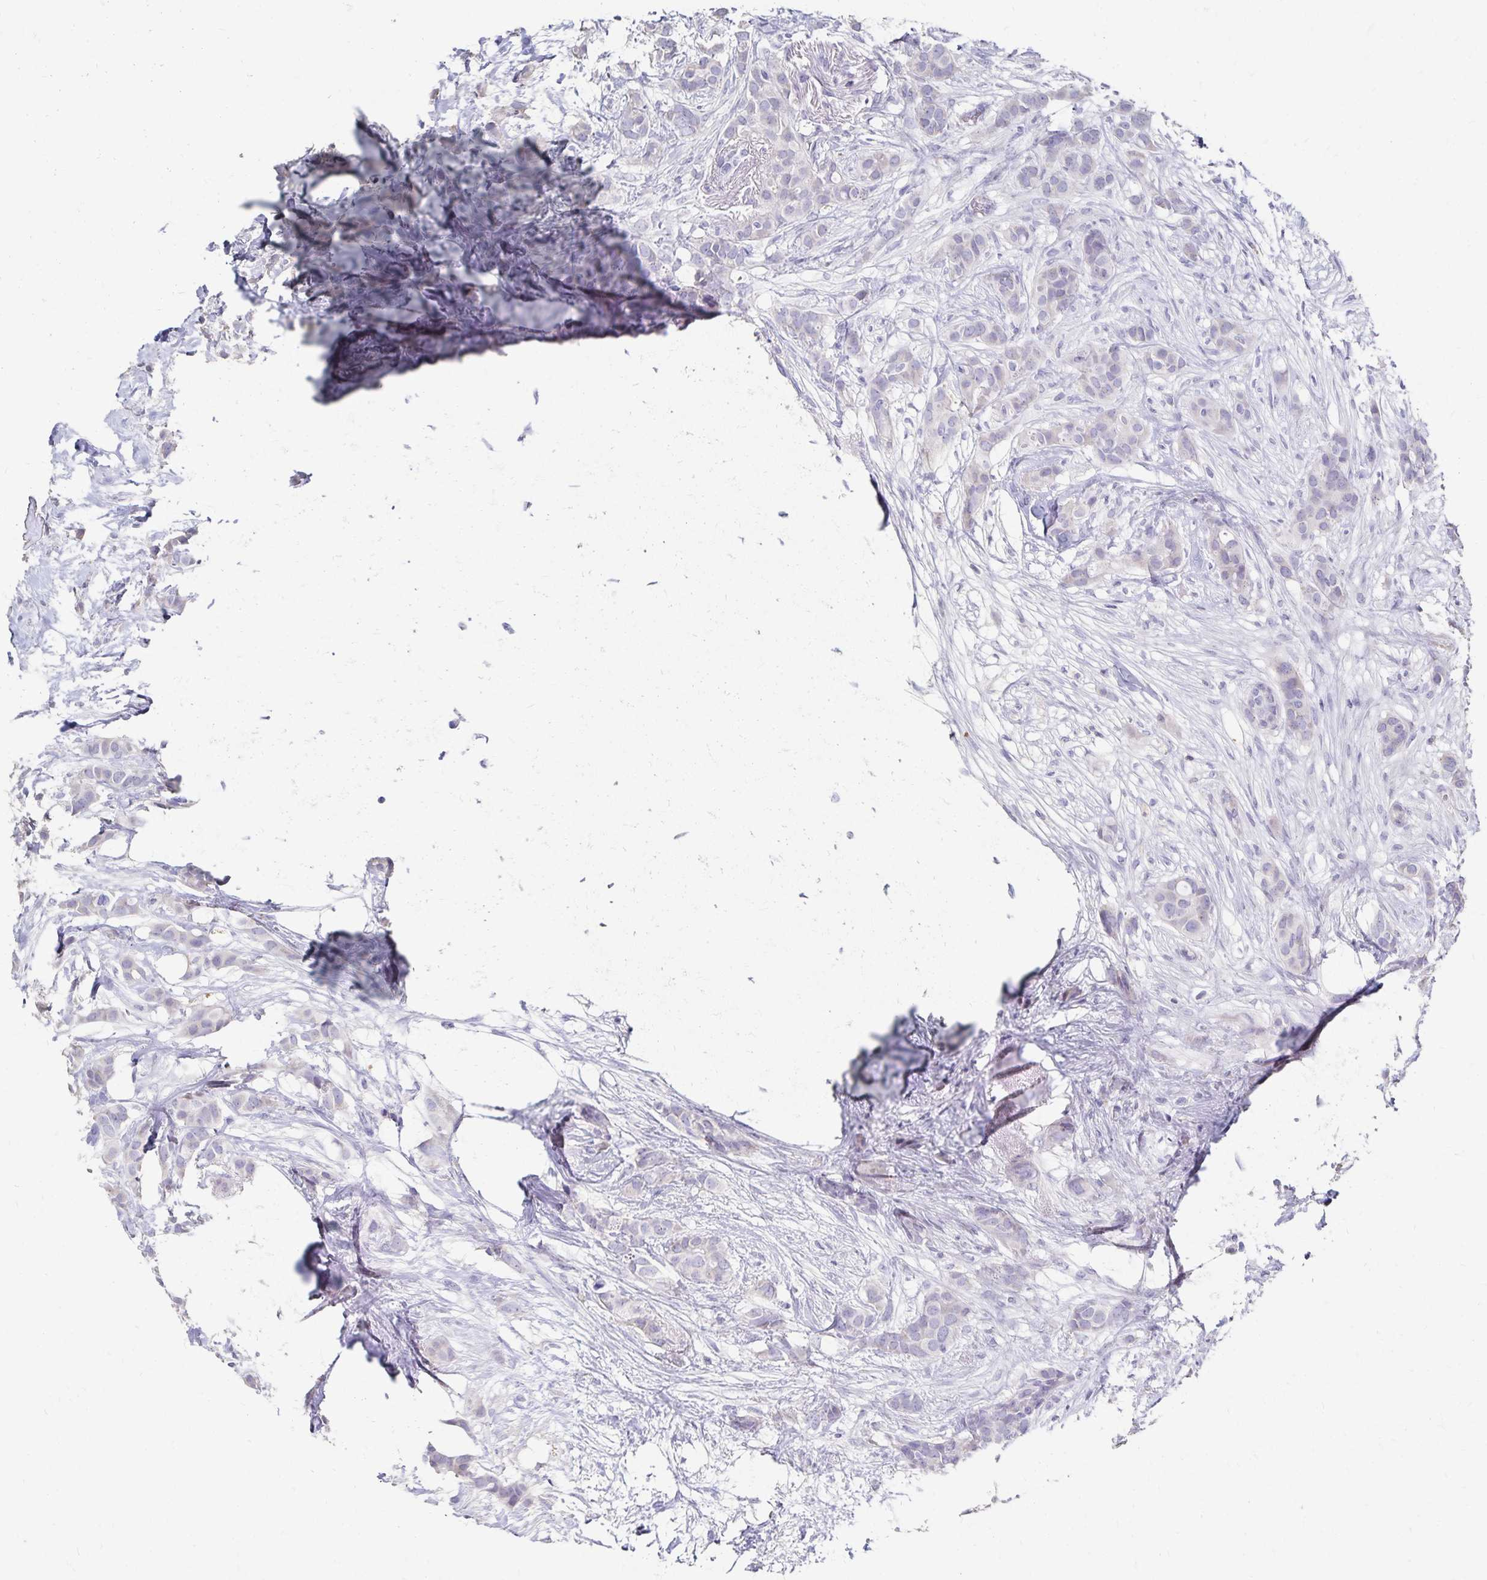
{"staining": {"intensity": "negative", "quantity": "none", "location": "none"}, "tissue": "breast cancer", "cell_type": "Tumor cells", "image_type": "cancer", "snomed": [{"axis": "morphology", "description": "Duct carcinoma"}, {"axis": "topography", "description": "Breast"}], "caption": "IHC histopathology image of neoplastic tissue: human breast cancer stained with DAB (3,3'-diaminobenzidine) displays no significant protein expression in tumor cells. The staining was performed using DAB (3,3'-diaminobenzidine) to visualize the protein expression in brown, while the nuclei were stained in blue with hematoxylin (Magnification: 20x).", "gene": "PAX5", "patient": {"sex": "female", "age": 62}}